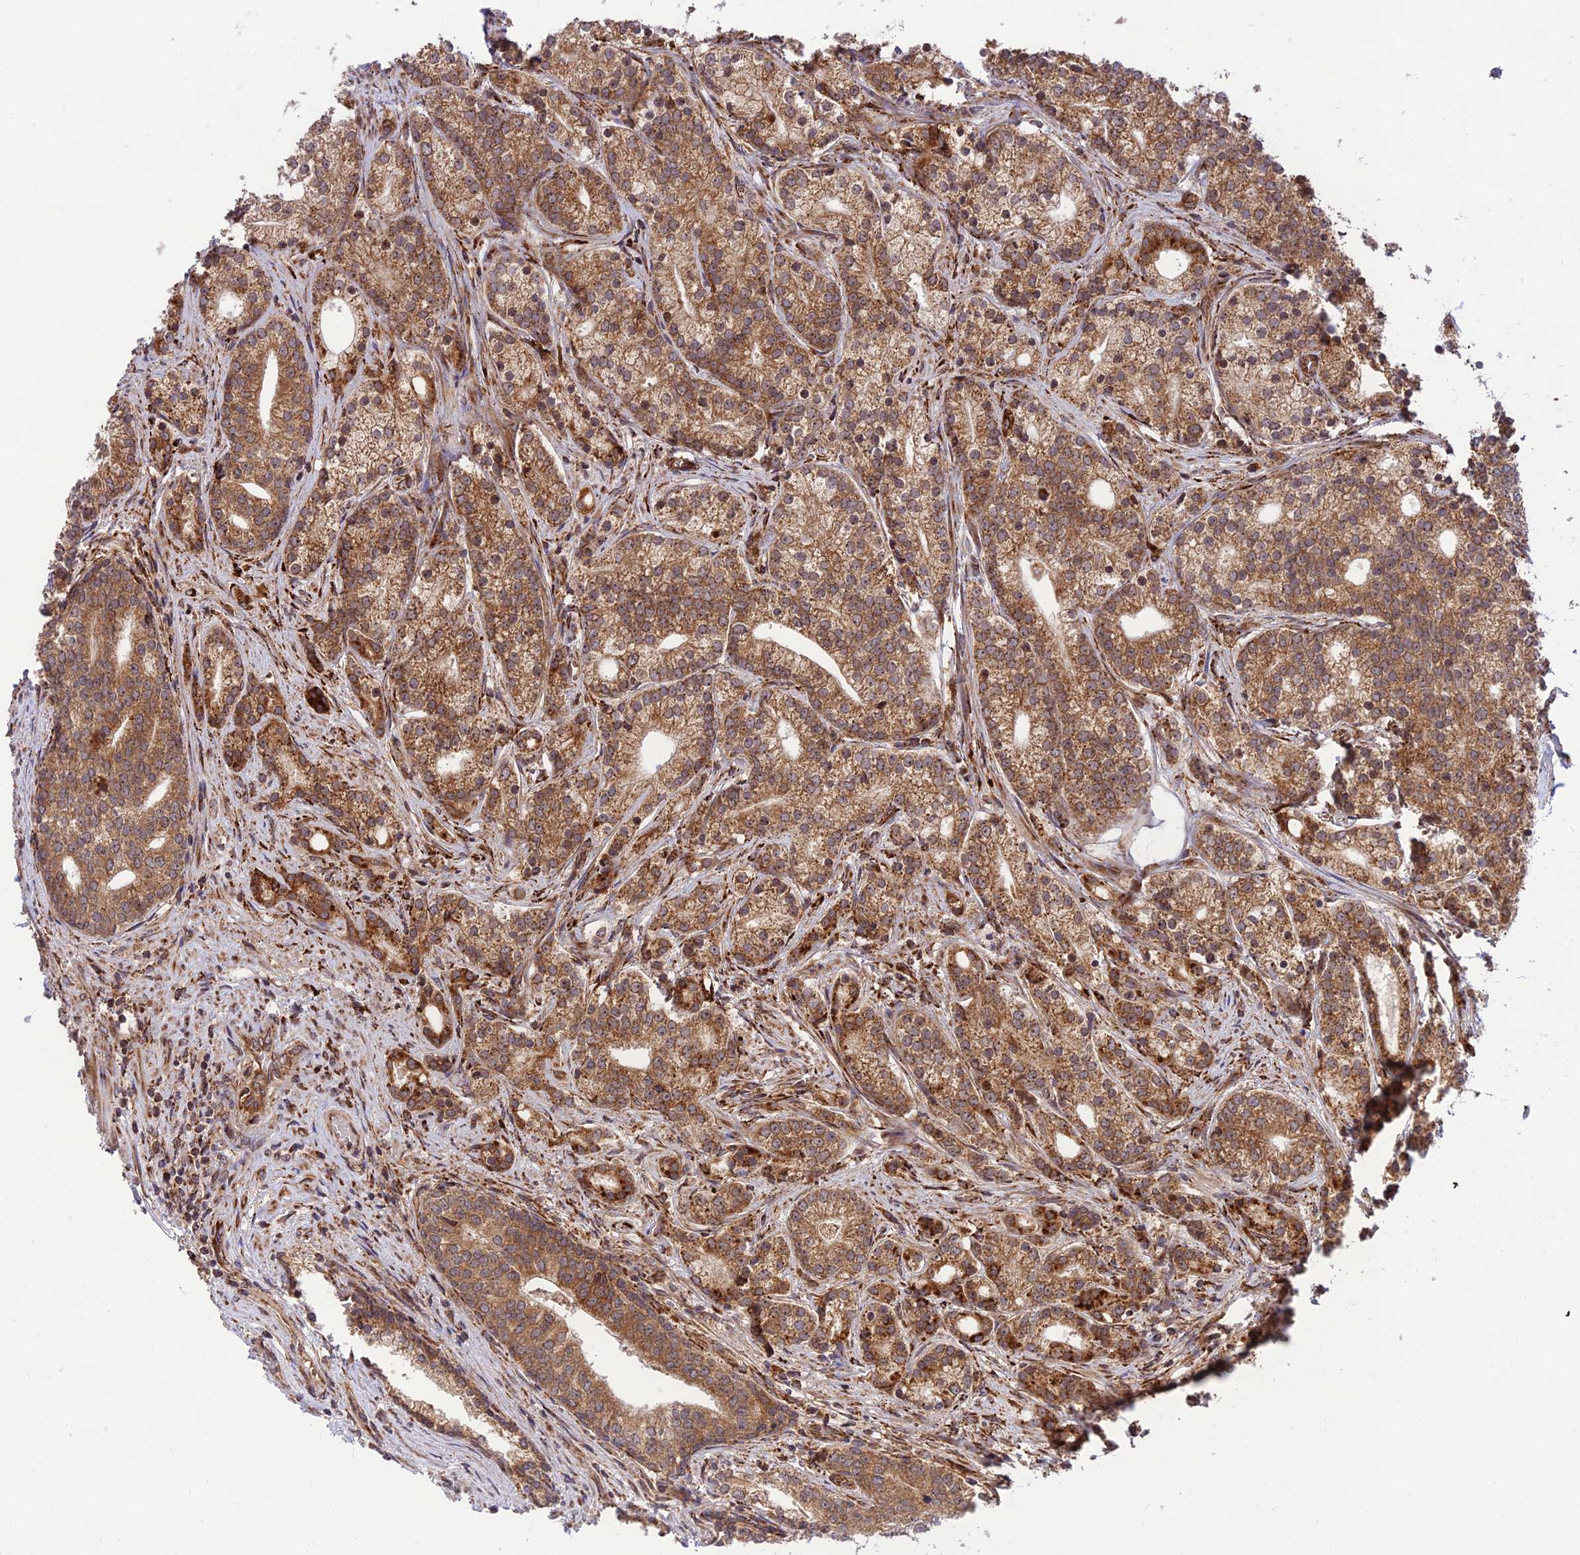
{"staining": {"intensity": "moderate", "quantity": ">75%", "location": "cytoplasmic/membranous"}, "tissue": "prostate cancer", "cell_type": "Tumor cells", "image_type": "cancer", "snomed": [{"axis": "morphology", "description": "Adenocarcinoma, Low grade"}, {"axis": "topography", "description": "Prostate"}], "caption": "The image reveals staining of prostate low-grade adenocarcinoma, revealing moderate cytoplasmic/membranous protein positivity (brown color) within tumor cells.", "gene": "CRTAP", "patient": {"sex": "male", "age": 71}}